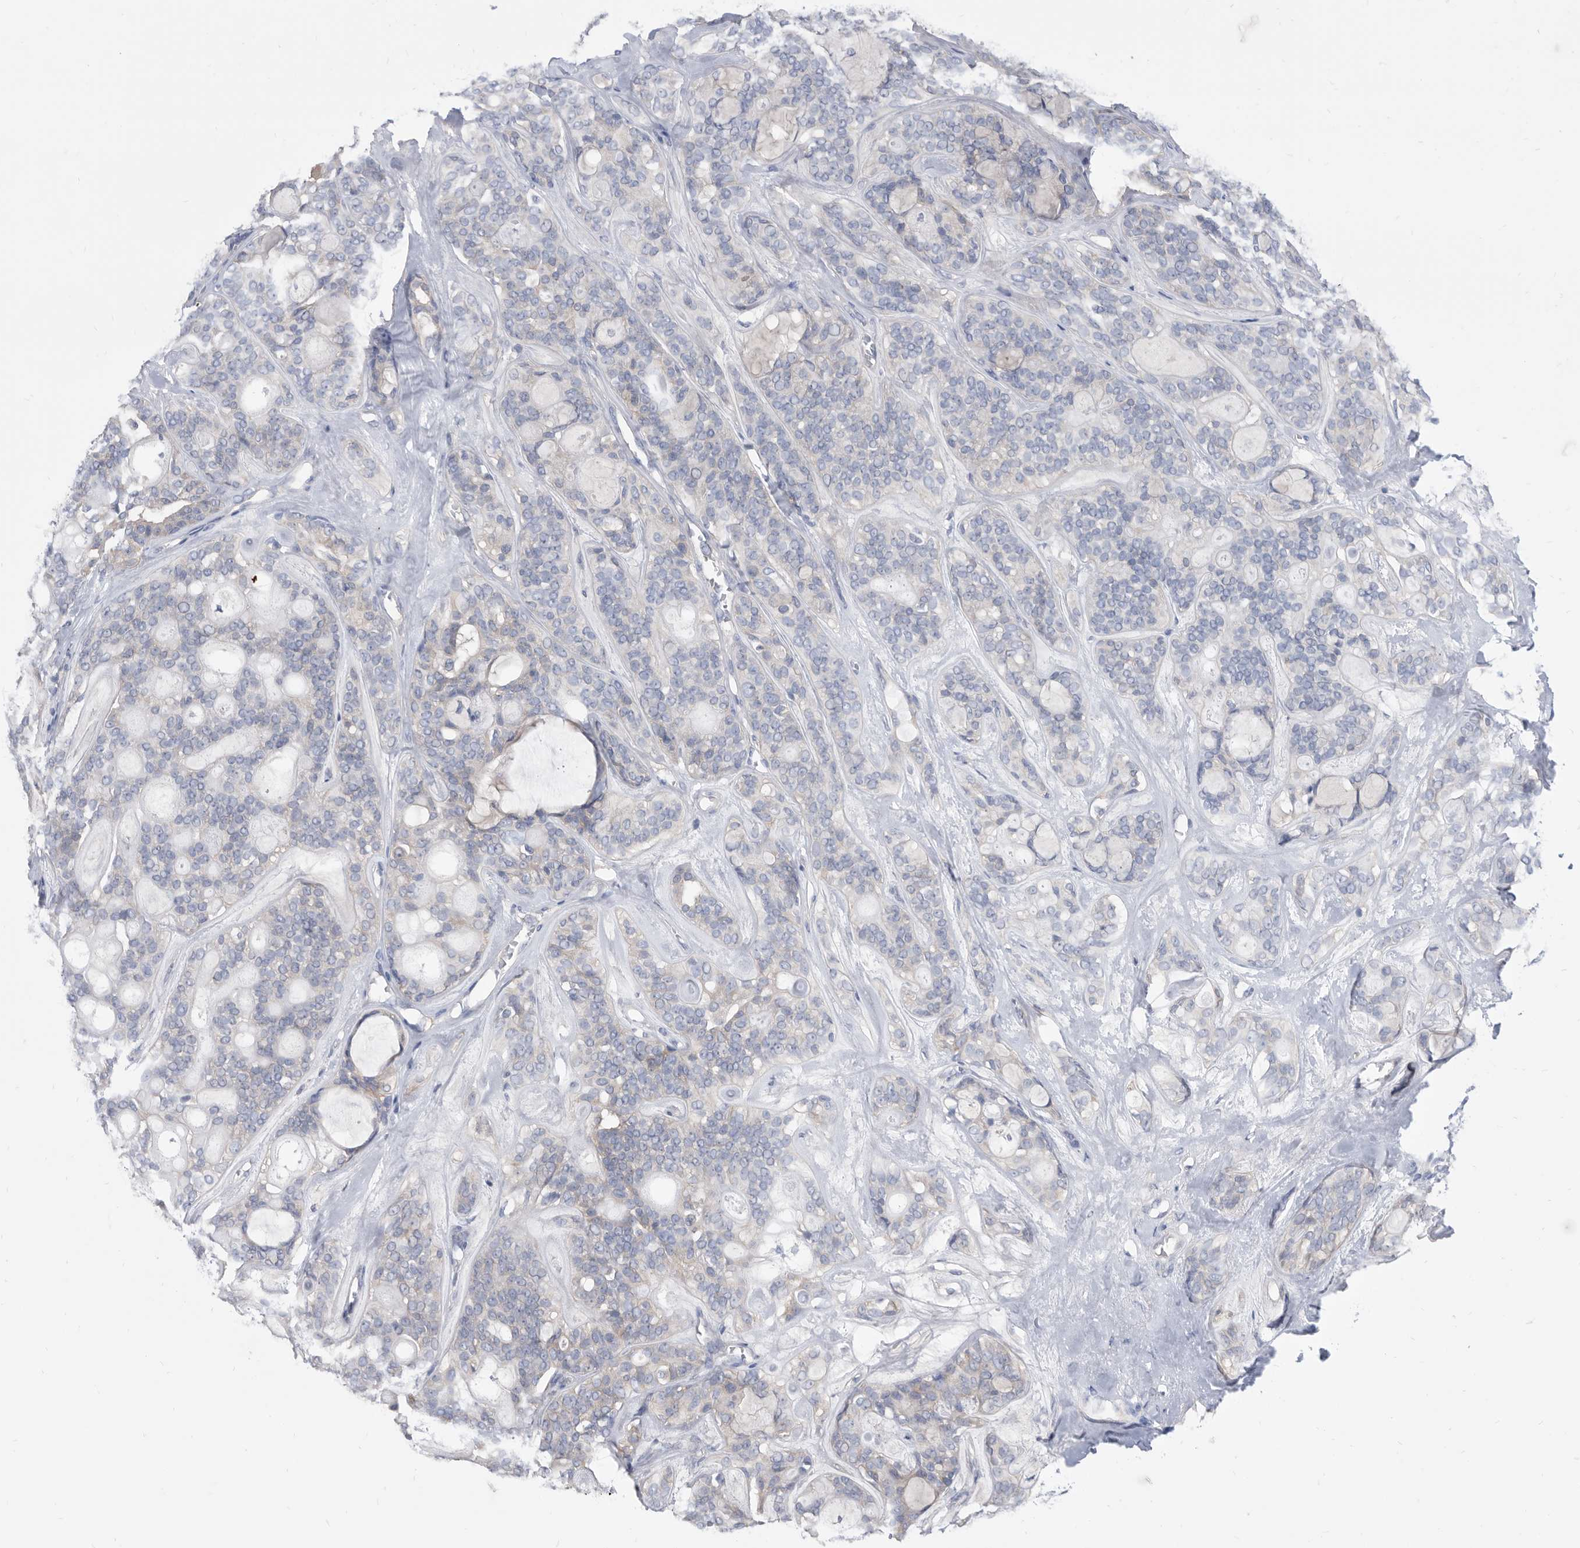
{"staining": {"intensity": "negative", "quantity": "none", "location": "none"}, "tissue": "head and neck cancer", "cell_type": "Tumor cells", "image_type": "cancer", "snomed": [{"axis": "morphology", "description": "Adenocarcinoma, NOS"}, {"axis": "topography", "description": "Head-Neck"}], "caption": "A micrograph of adenocarcinoma (head and neck) stained for a protein reveals no brown staining in tumor cells.", "gene": "CCT4", "patient": {"sex": "male", "age": 66}}